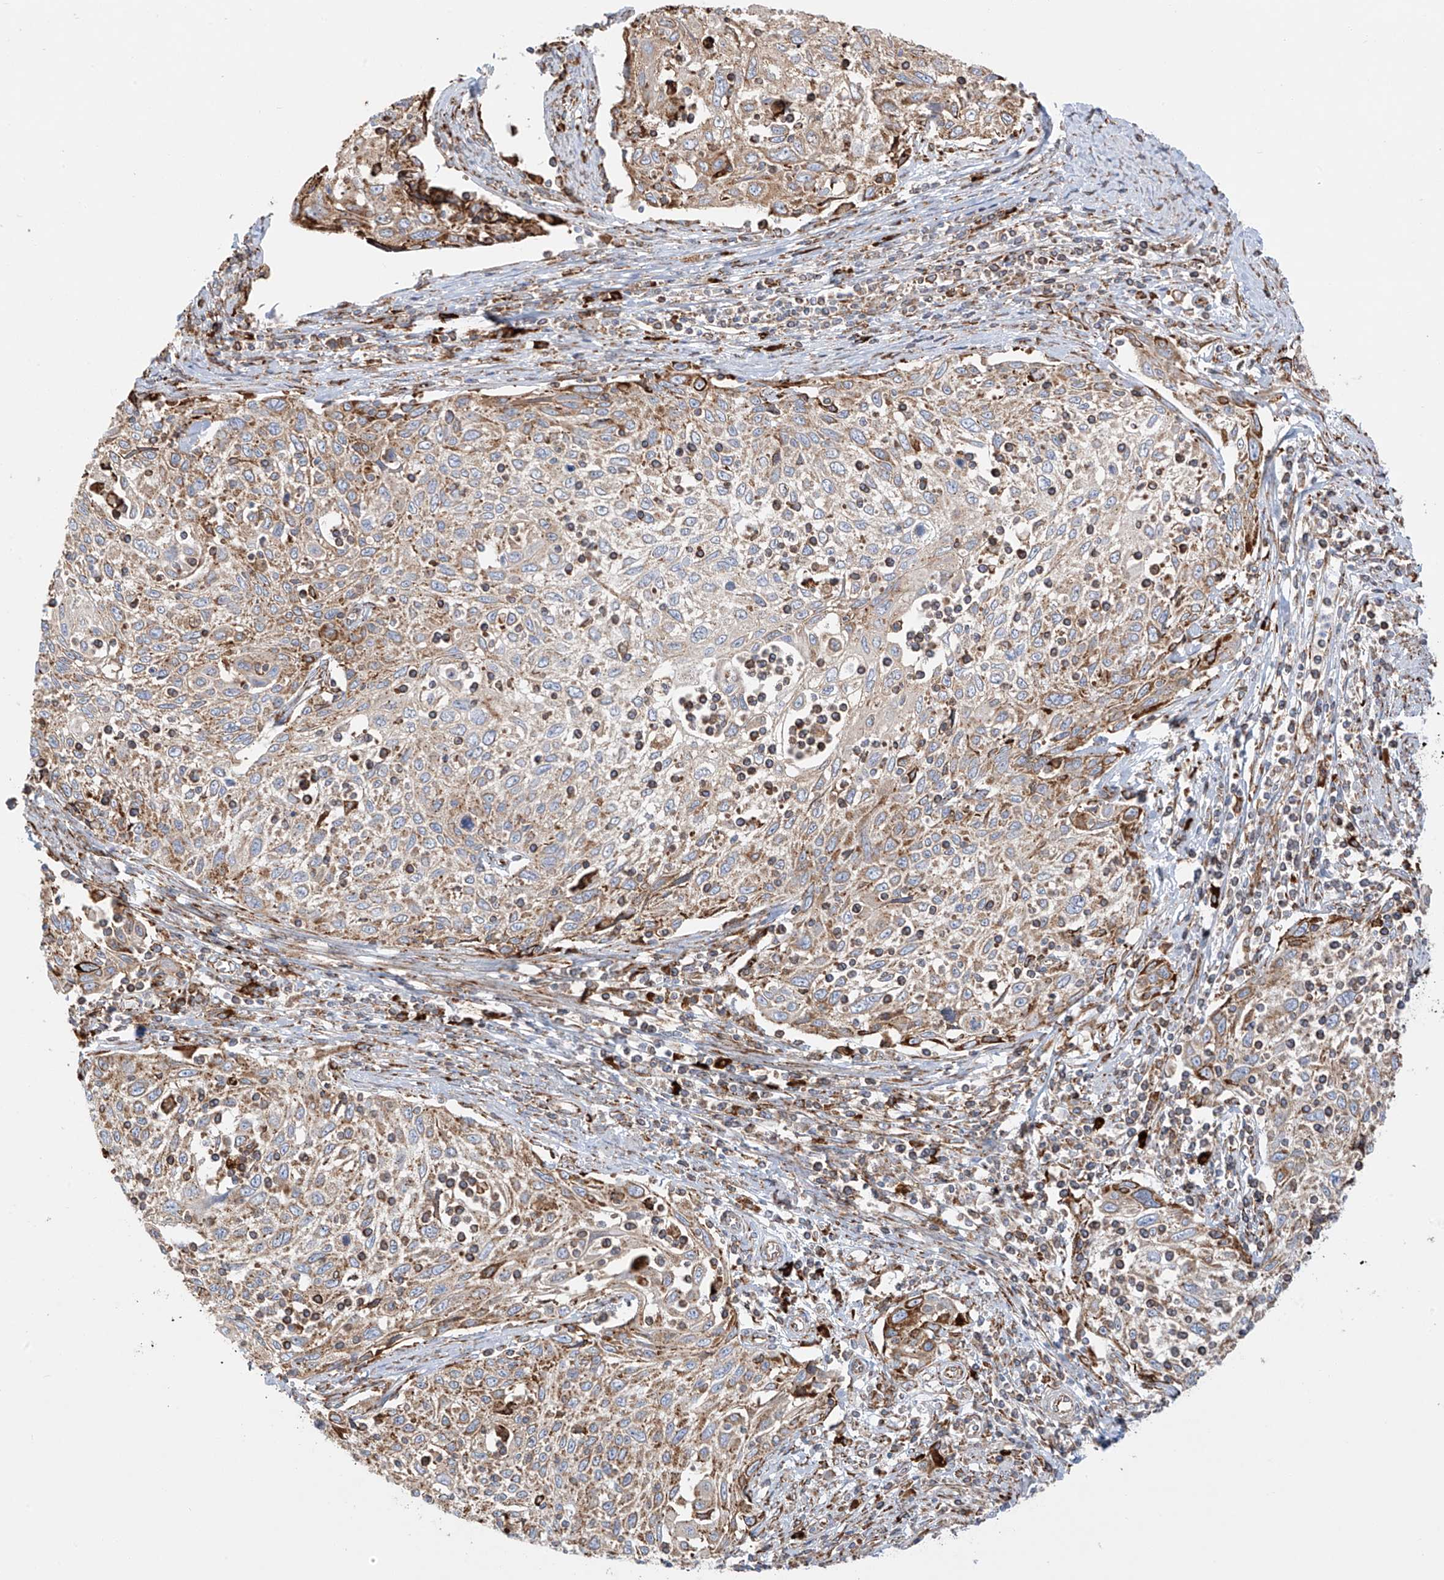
{"staining": {"intensity": "moderate", "quantity": "25%-75%", "location": "cytoplasmic/membranous"}, "tissue": "cervical cancer", "cell_type": "Tumor cells", "image_type": "cancer", "snomed": [{"axis": "morphology", "description": "Squamous cell carcinoma, NOS"}, {"axis": "topography", "description": "Cervix"}], "caption": "Cervical squamous cell carcinoma tissue exhibits moderate cytoplasmic/membranous positivity in about 25%-75% of tumor cells", "gene": "MX1", "patient": {"sex": "female", "age": 70}}